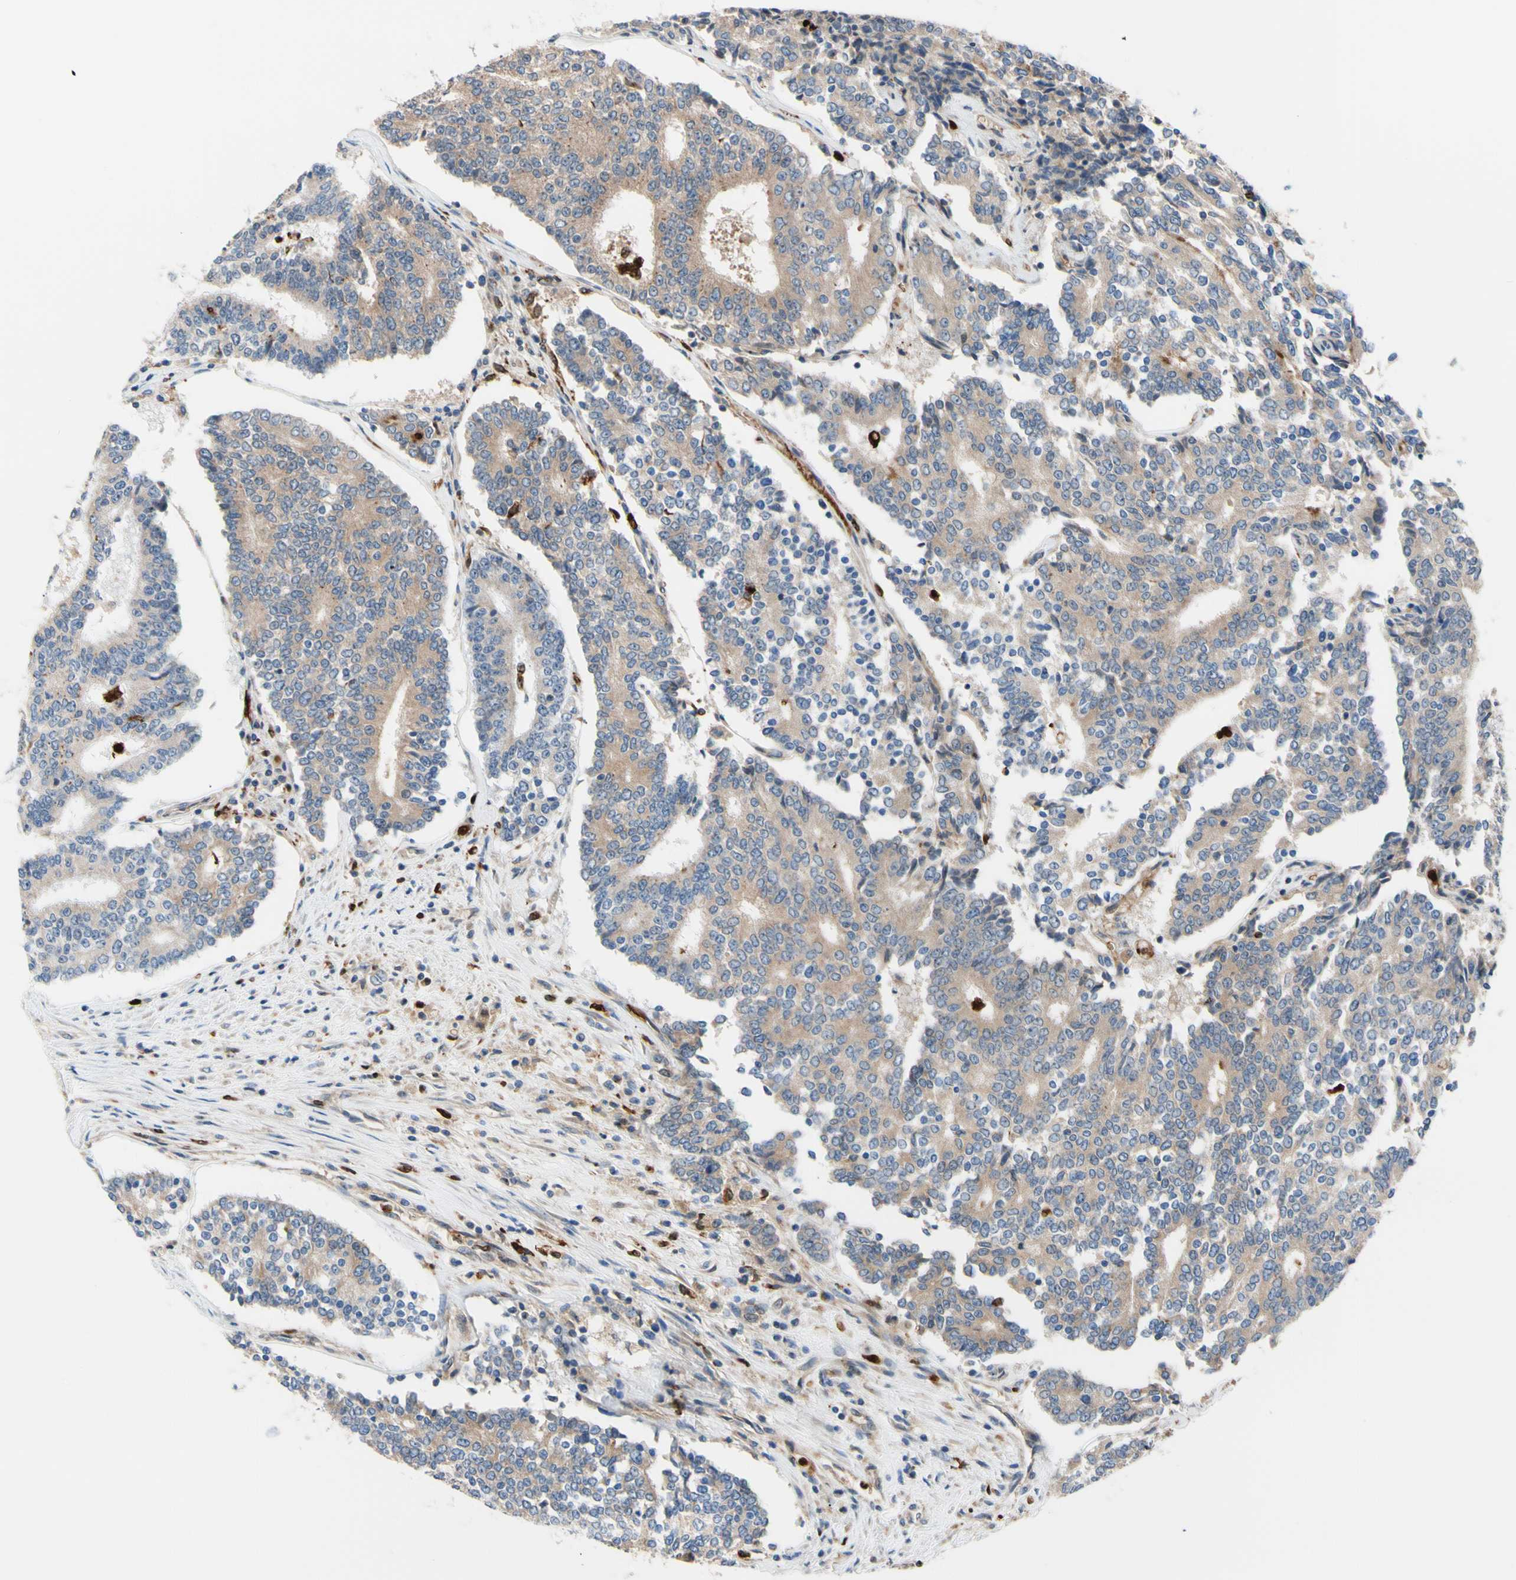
{"staining": {"intensity": "weak", "quantity": ">75%", "location": "cytoplasmic/membranous"}, "tissue": "prostate cancer", "cell_type": "Tumor cells", "image_type": "cancer", "snomed": [{"axis": "morphology", "description": "Normal tissue, NOS"}, {"axis": "morphology", "description": "Adenocarcinoma, High grade"}, {"axis": "topography", "description": "Prostate"}, {"axis": "topography", "description": "Seminal veicle"}], "caption": "DAB (3,3'-diaminobenzidine) immunohistochemical staining of adenocarcinoma (high-grade) (prostate) exhibits weak cytoplasmic/membranous protein expression in approximately >75% of tumor cells.", "gene": "USP9X", "patient": {"sex": "male", "age": 55}}